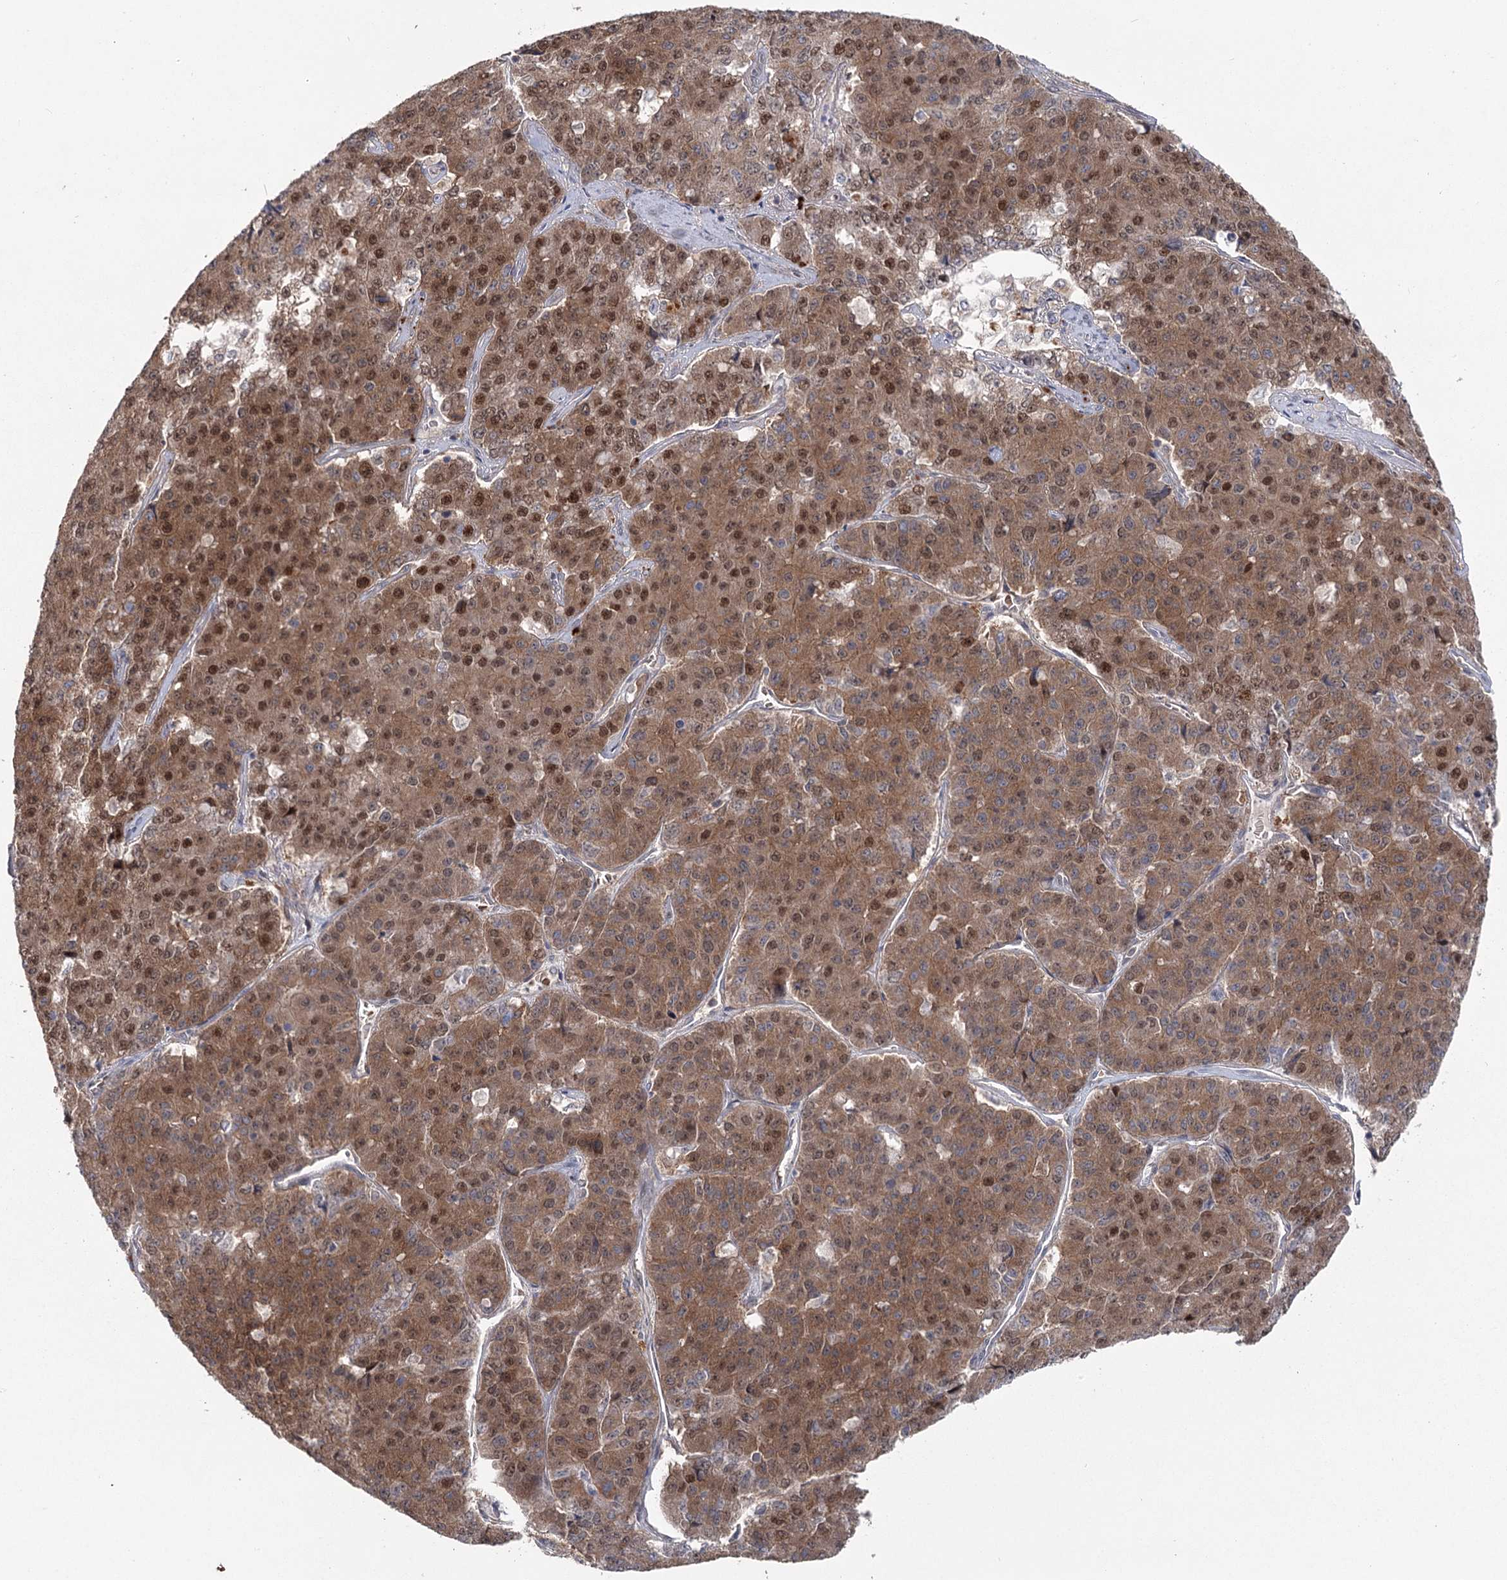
{"staining": {"intensity": "moderate", "quantity": ">75%", "location": "cytoplasmic/membranous,nuclear"}, "tissue": "pancreatic cancer", "cell_type": "Tumor cells", "image_type": "cancer", "snomed": [{"axis": "morphology", "description": "Adenocarcinoma, NOS"}, {"axis": "topography", "description": "Pancreas"}], "caption": "Immunohistochemistry histopathology image of neoplastic tissue: pancreatic cancer (adenocarcinoma) stained using IHC displays medium levels of moderate protein expression localized specifically in the cytoplasmic/membranous and nuclear of tumor cells, appearing as a cytoplasmic/membranous and nuclear brown color.", "gene": "MAP3K13", "patient": {"sex": "male", "age": 50}}